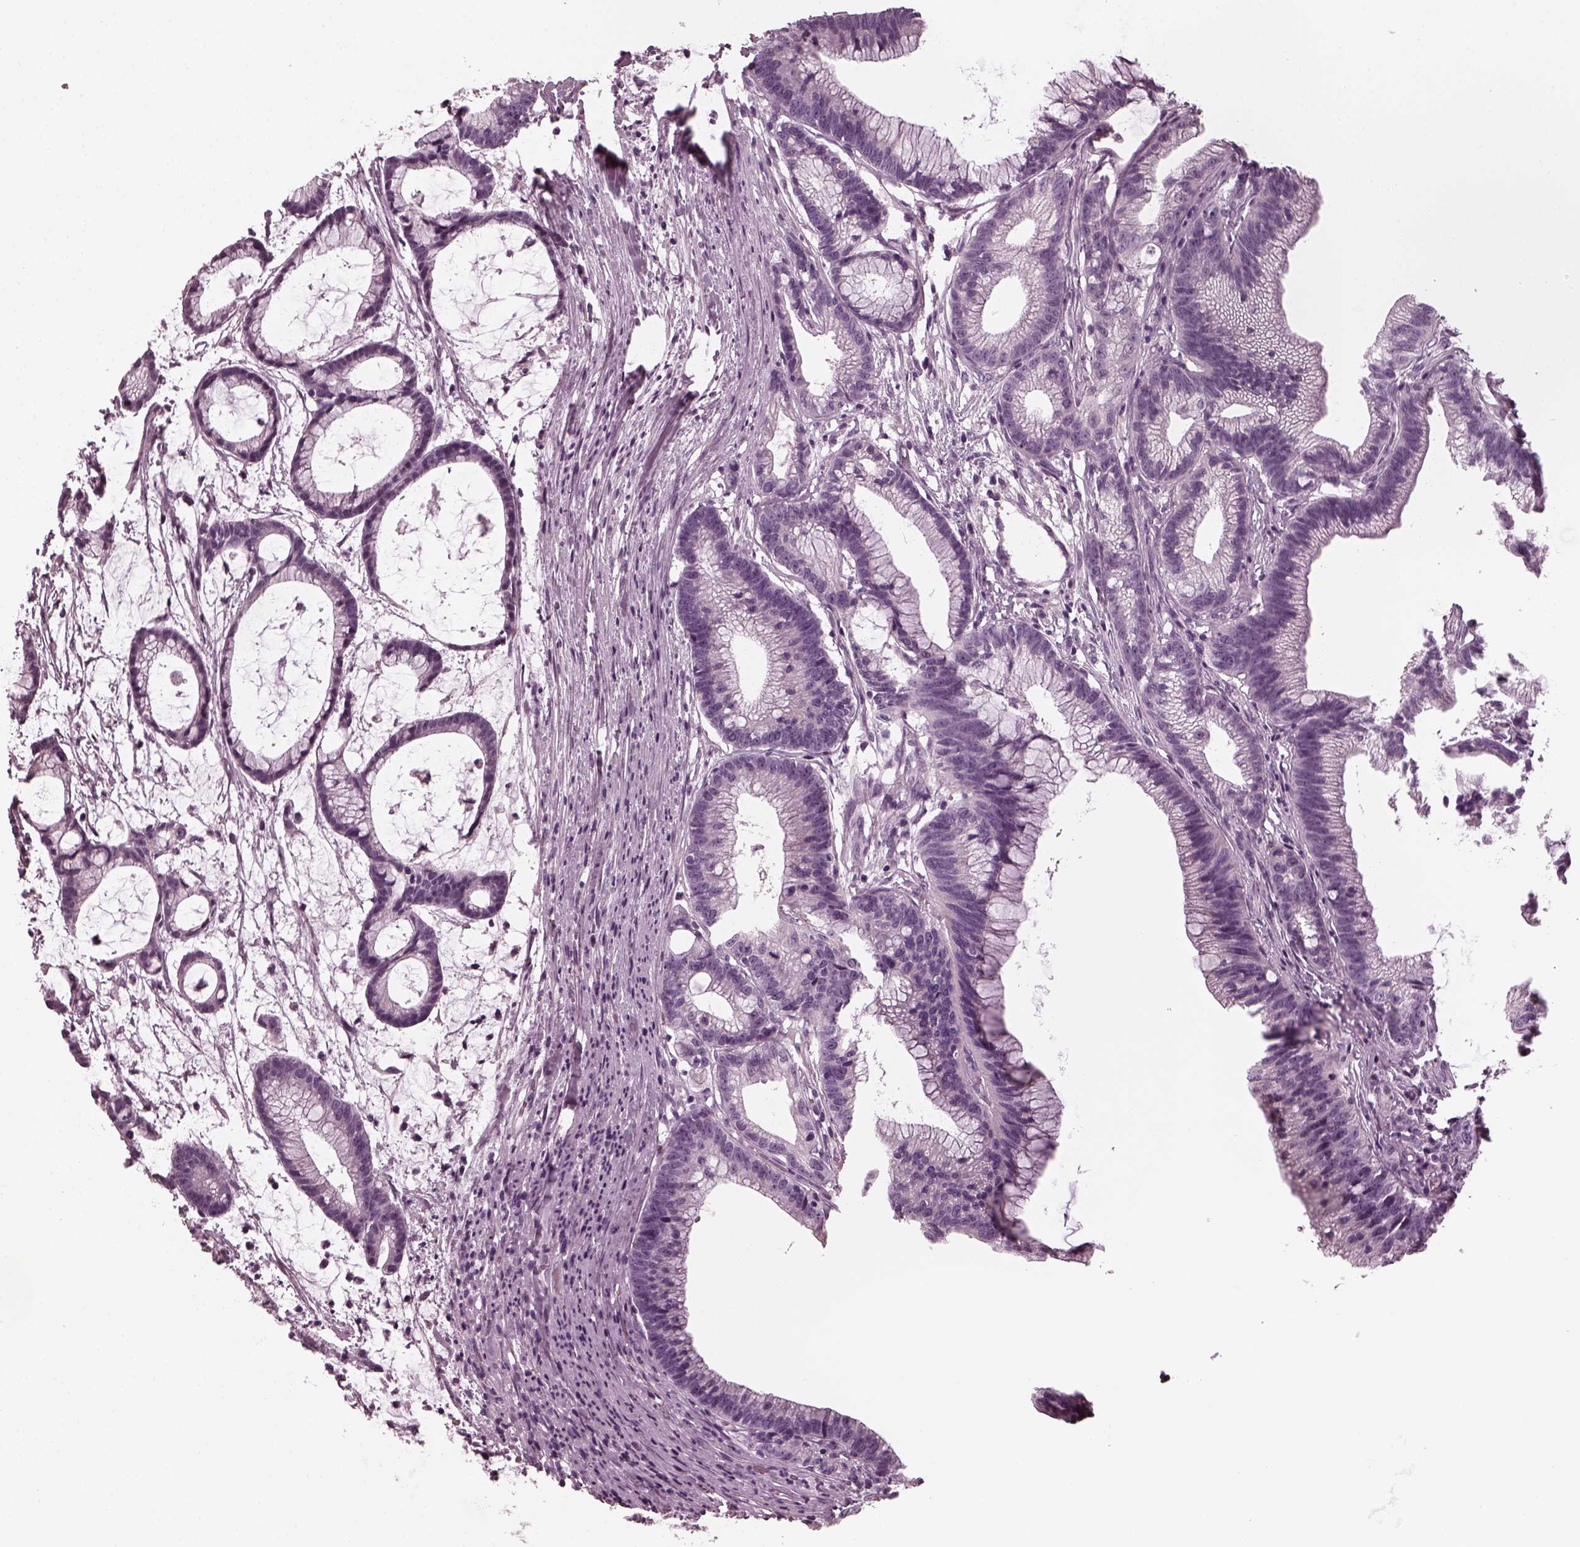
{"staining": {"intensity": "negative", "quantity": "none", "location": "none"}, "tissue": "colorectal cancer", "cell_type": "Tumor cells", "image_type": "cancer", "snomed": [{"axis": "morphology", "description": "Adenocarcinoma, NOS"}, {"axis": "topography", "description": "Colon"}], "caption": "Tumor cells are negative for protein expression in human colorectal cancer.", "gene": "RCVRN", "patient": {"sex": "female", "age": 78}}